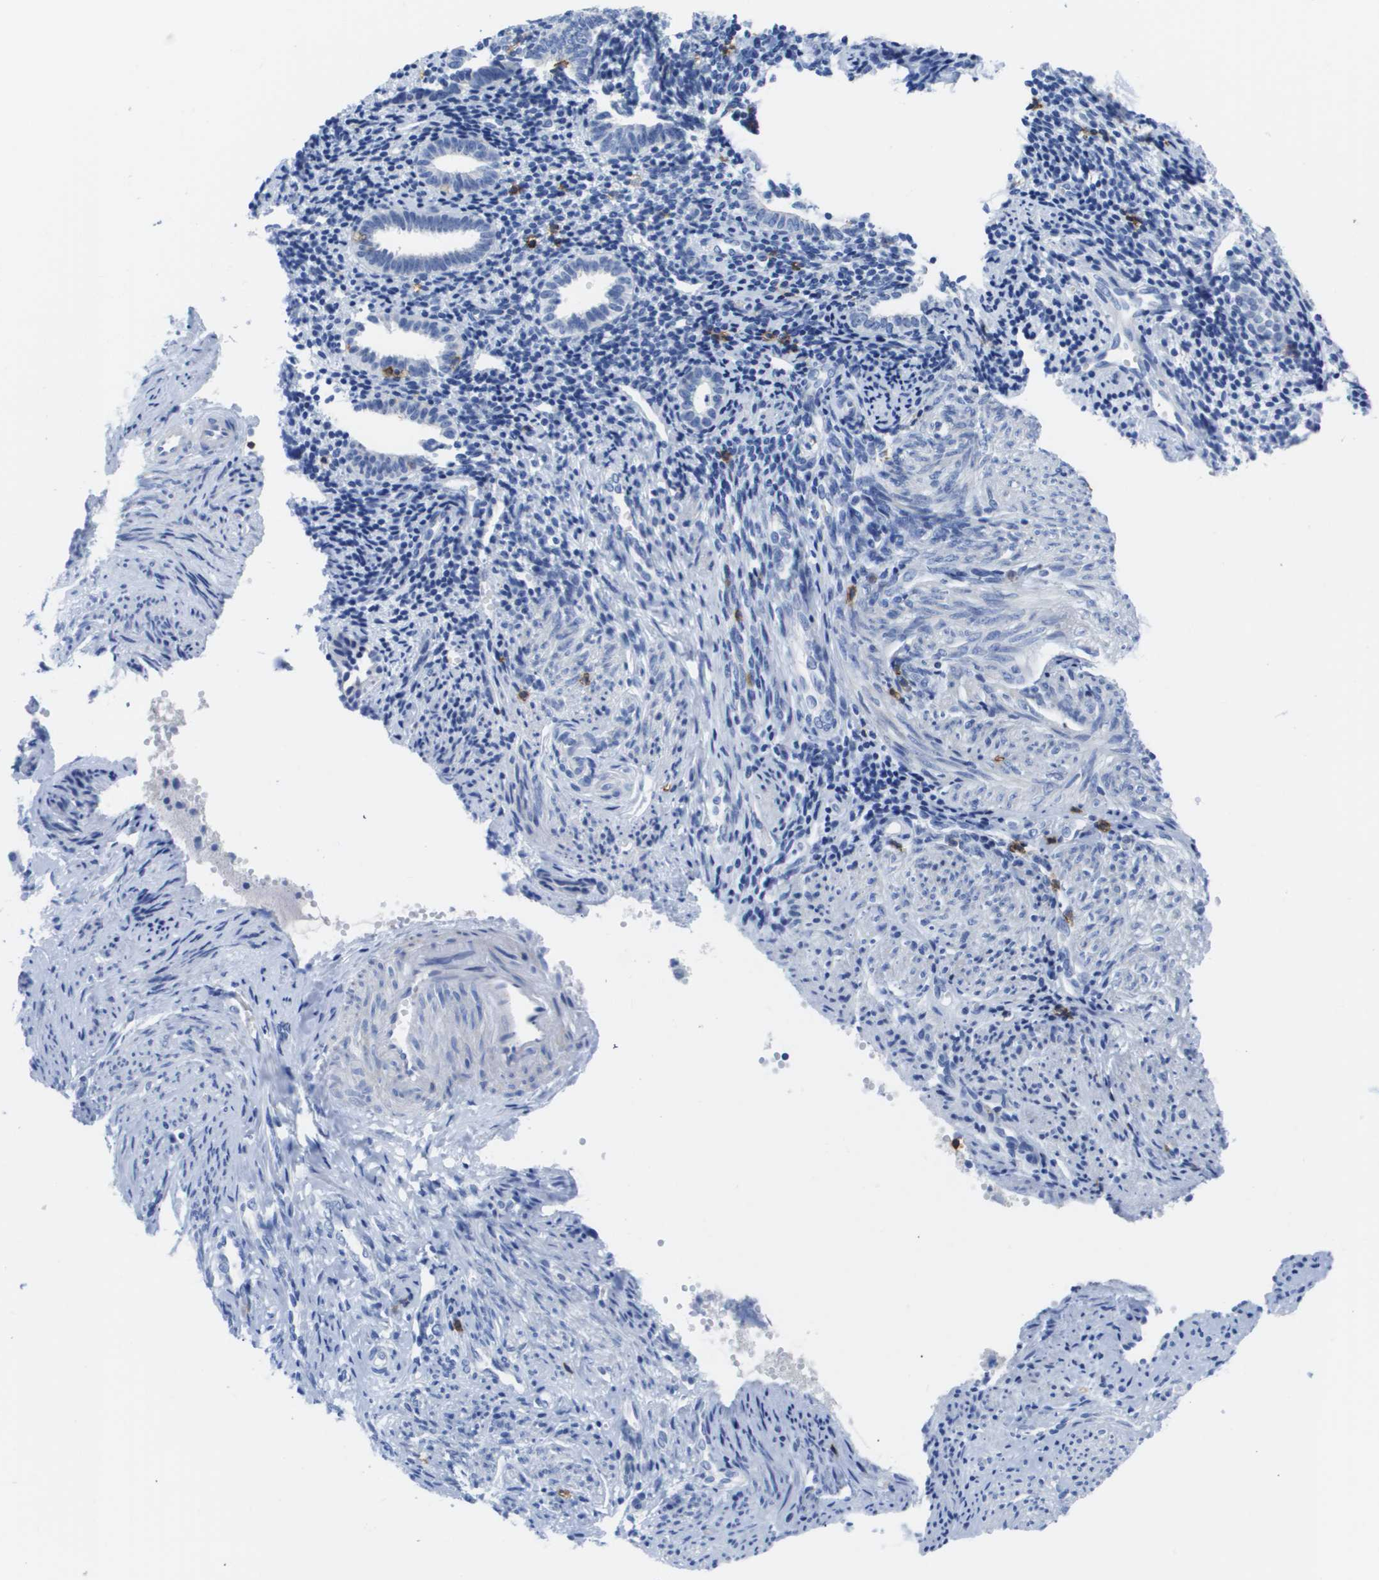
{"staining": {"intensity": "negative", "quantity": "none", "location": "none"}, "tissue": "endometrium", "cell_type": "Cells in endometrial stroma", "image_type": "normal", "snomed": [{"axis": "morphology", "description": "Normal tissue, NOS"}, {"axis": "topography", "description": "Endometrium"}], "caption": "An immunohistochemistry (IHC) image of unremarkable endometrium is shown. There is no staining in cells in endometrial stroma of endometrium. (DAB IHC visualized using brightfield microscopy, high magnification).", "gene": "MS4A1", "patient": {"sex": "female", "age": 50}}